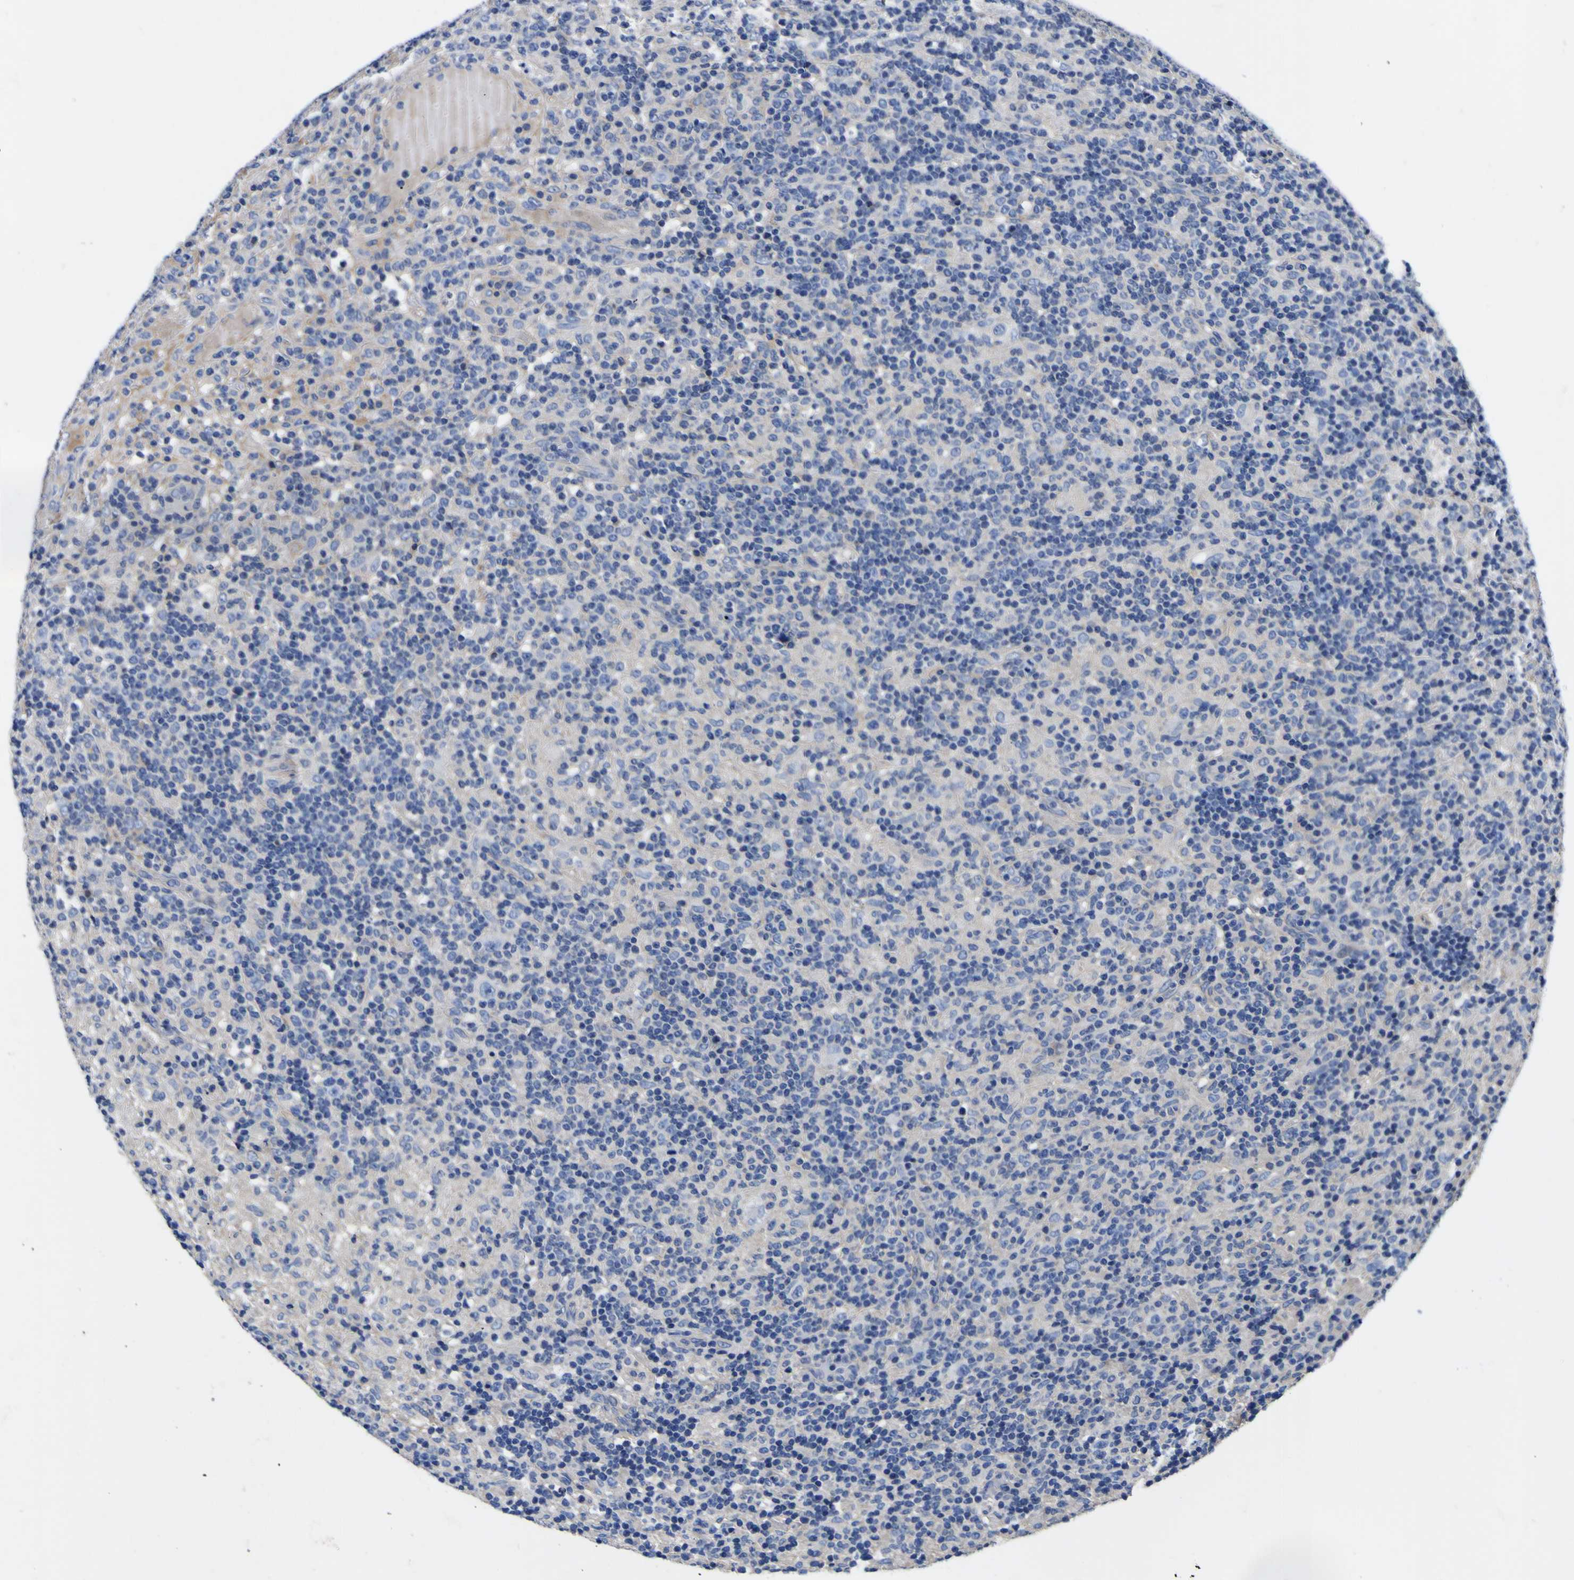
{"staining": {"intensity": "negative", "quantity": "none", "location": "none"}, "tissue": "lymphoma", "cell_type": "Tumor cells", "image_type": "cancer", "snomed": [{"axis": "morphology", "description": "Hodgkin's disease, NOS"}, {"axis": "topography", "description": "Lymph node"}], "caption": "Tumor cells are negative for protein expression in human Hodgkin's disease.", "gene": "VASN", "patient": {"sex": "male", "age": 70}}